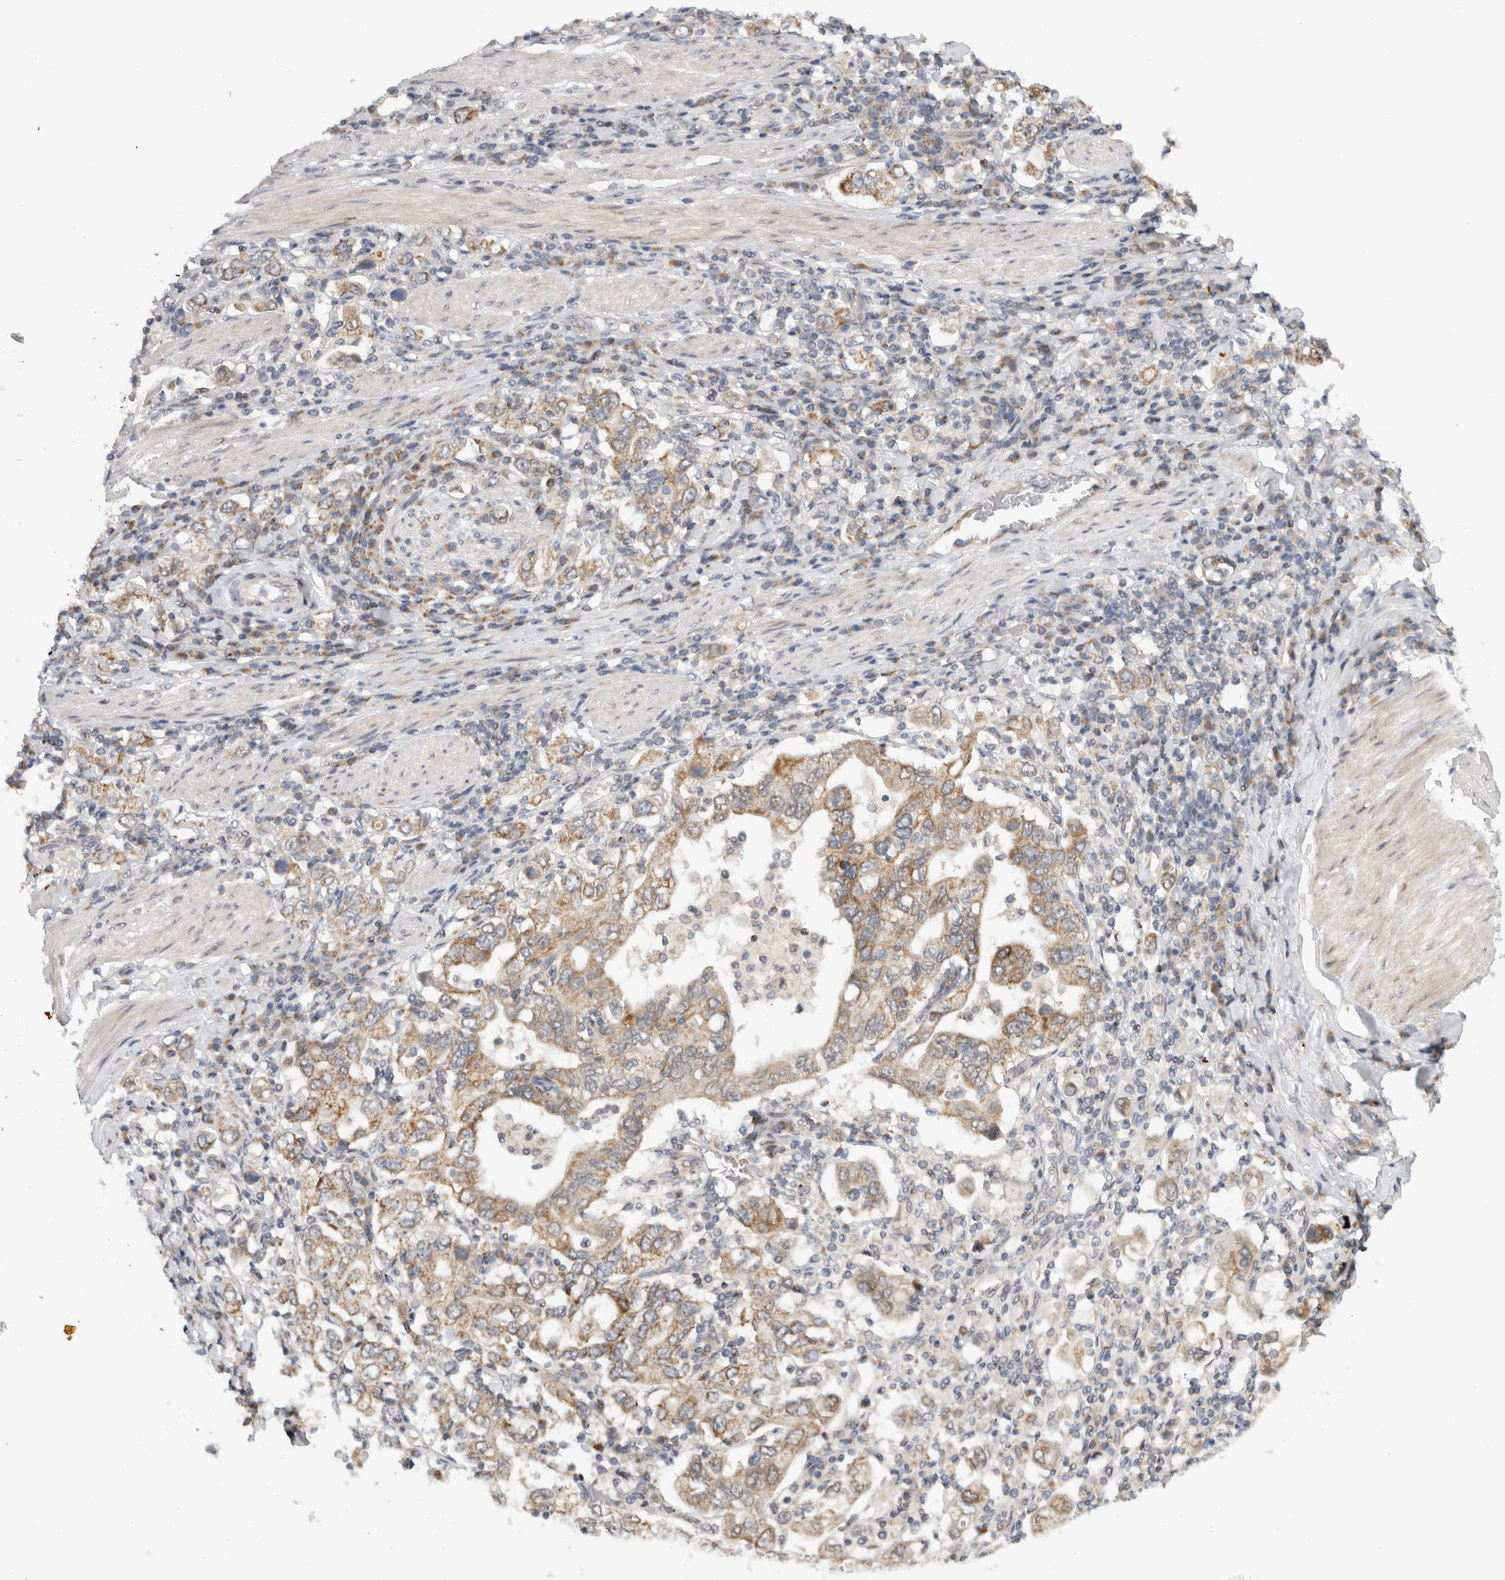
{"staining": {"intensity": "moderate", "quantity": ">75%", "location": "cytoplasmic/membranous"}, "tissue": "stomach cancer", "cell_type": "Tumor cells", "image_type": "cancer", "snomed": [{"axis": "morphology", "description": "Adenocarcinoma, NOS"}, {"axis": "topography", "description": "Stomach, upper"}], "caption": "Human adenocarcinoma (stomach) stained with a brown dye displays moderate cytoplasmic/membranous positive positivity in approximately >75% of tumor cells.", "gene": "CMC2", "patient": {"sex": "male", "age": 62}}